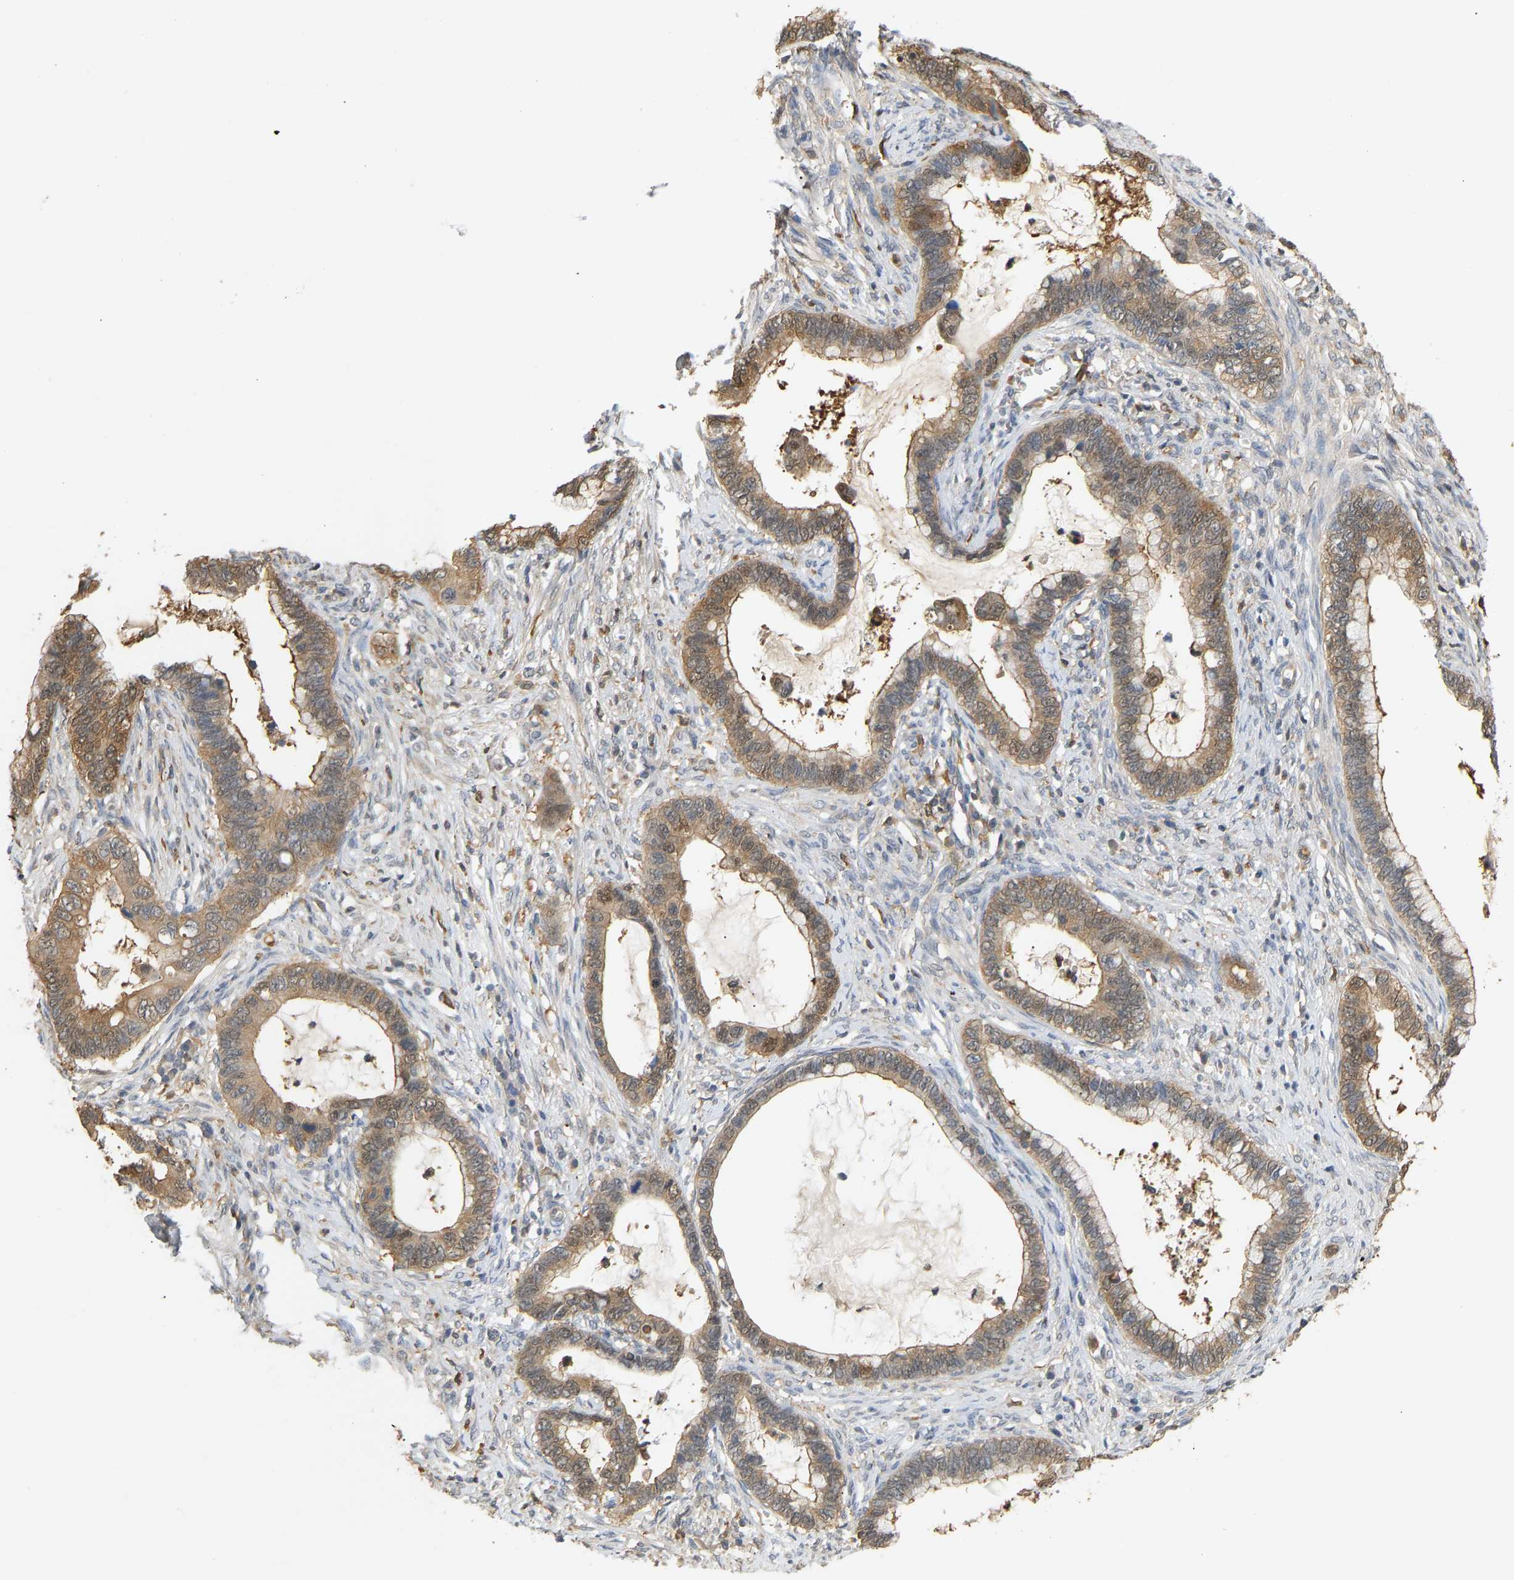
{"staining": {"intensity": "moderate", "quantity": ">75%", "location": "cytoplasmic/membranous"}, "tissue": "cervical cancer", "cell_type": "Tumor cells", "image_type": "cancer", "snomed": [{"axis": "morphology", "description": "Adenocarcinoma, NOS"}, {"axis": "topography", "description": "Cervix"}], "caption": "High-power microscopy captured an immunohistochemistry micrograph of cervical adenocarcinoma, revealing moderate cytoplasmic/membranous positivity in approximately >75% of tumor cells. (Stains: DAB (3,3'-diaminobenzidine) in brown, nuclei in blue, Microscopy: brightfield microscopy at high magnification).", "gene": "ENO1", "patient": {"sex": "female", "age": 44}}